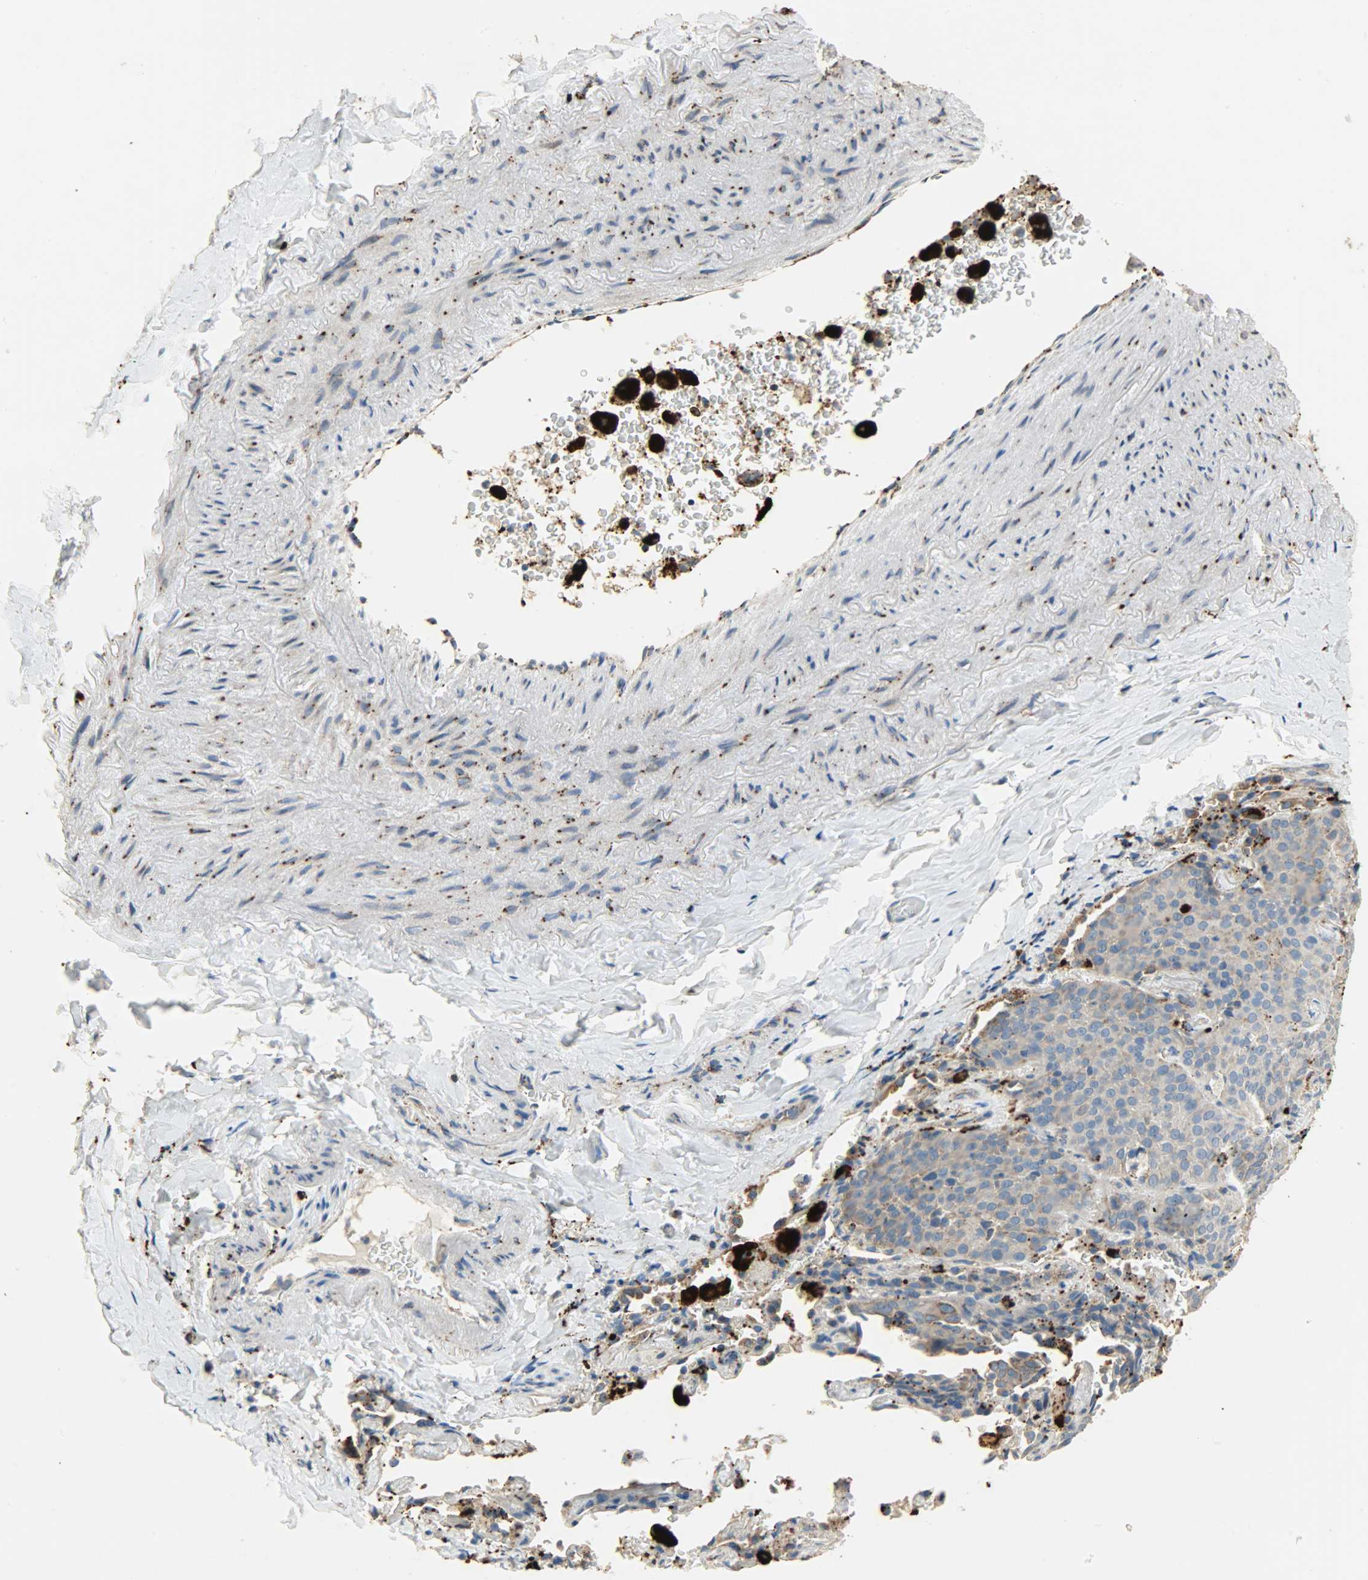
{"staining": {"intensity": "weak", "quantity": "25%-75%", "location": "cytoplasmic/membranous"}, "tissue": "lung cancer", "cell_type": "Tumor cells", "image_type": "cancer", "snomed": [{"axis": "morphology", "description": "Squamous cell carcinoma, NOS"}, {"axis": "topography", "description": "Lung"}], "caption": "Tumor cells exhibit low levels of weak cytoplasmic/membranous expression in about 25%-75% of cells in squamous cell carcinoma (lung).", "gene": "ASAH1", "patient": {"sex": "male", "age": 54}}